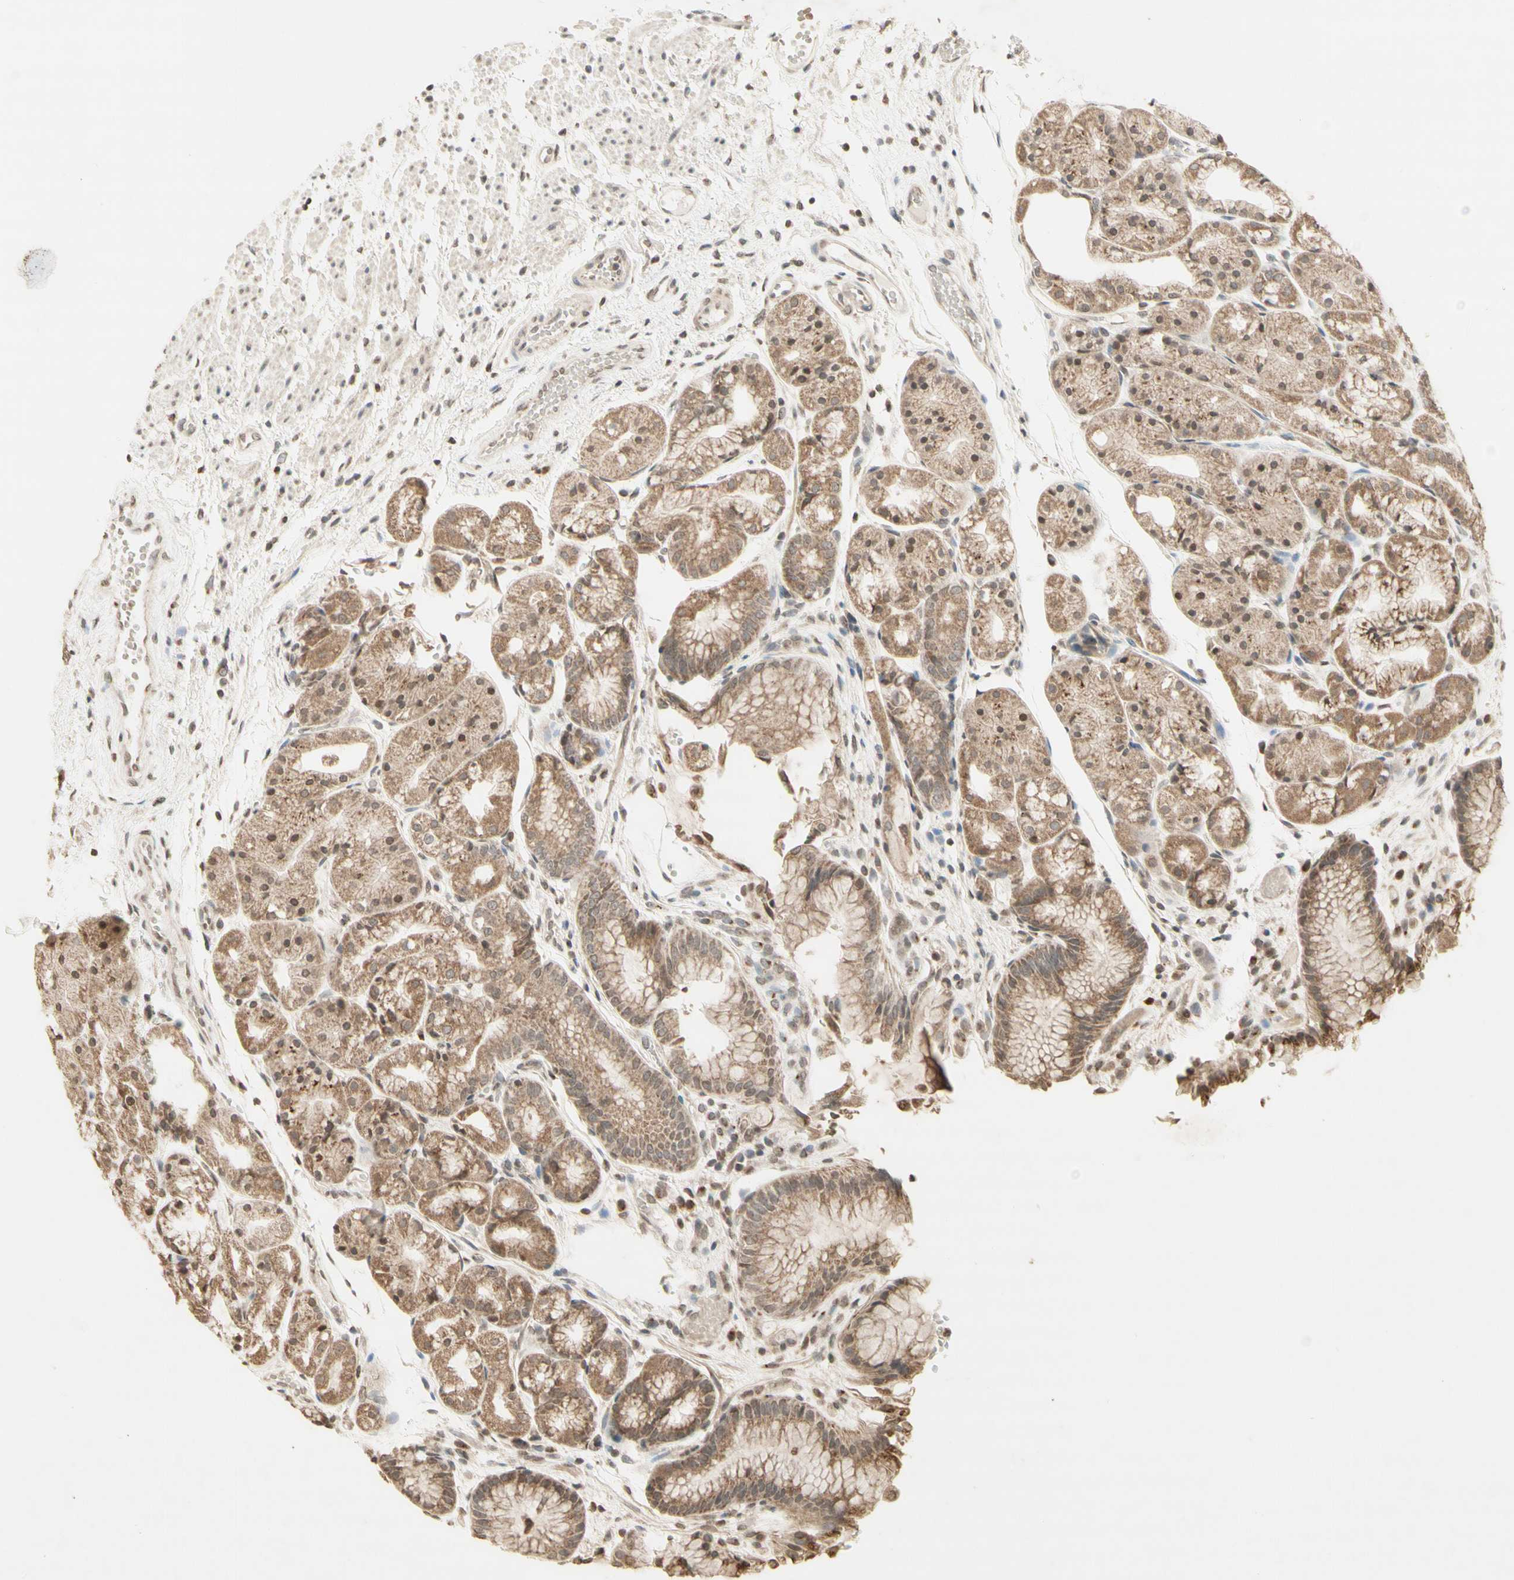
{"staining": {"intensity": "moderate", "quantity": ">75%", "location": "cytoplasmic/membranous,nuclear"}, "tissue": "stomach", "cell_type": "Glandular cells", "image_type": "normal", "snomed": [{"axis": "morphology", "description": "Normal tissue, NOS"}, {"axis": "topography", "description": "Stomach, upper"}], "caption": "Stomach stained for a protein shows moderate cytoplasmic/membranous,nuclear positivity in glandular cells. (Stains: DAB in brown, nuclei in blue, Microscopy: brightfield microscopy at high magnification).", "gene": "CCNI", "patient": {"sex": "male", "age": 72}}